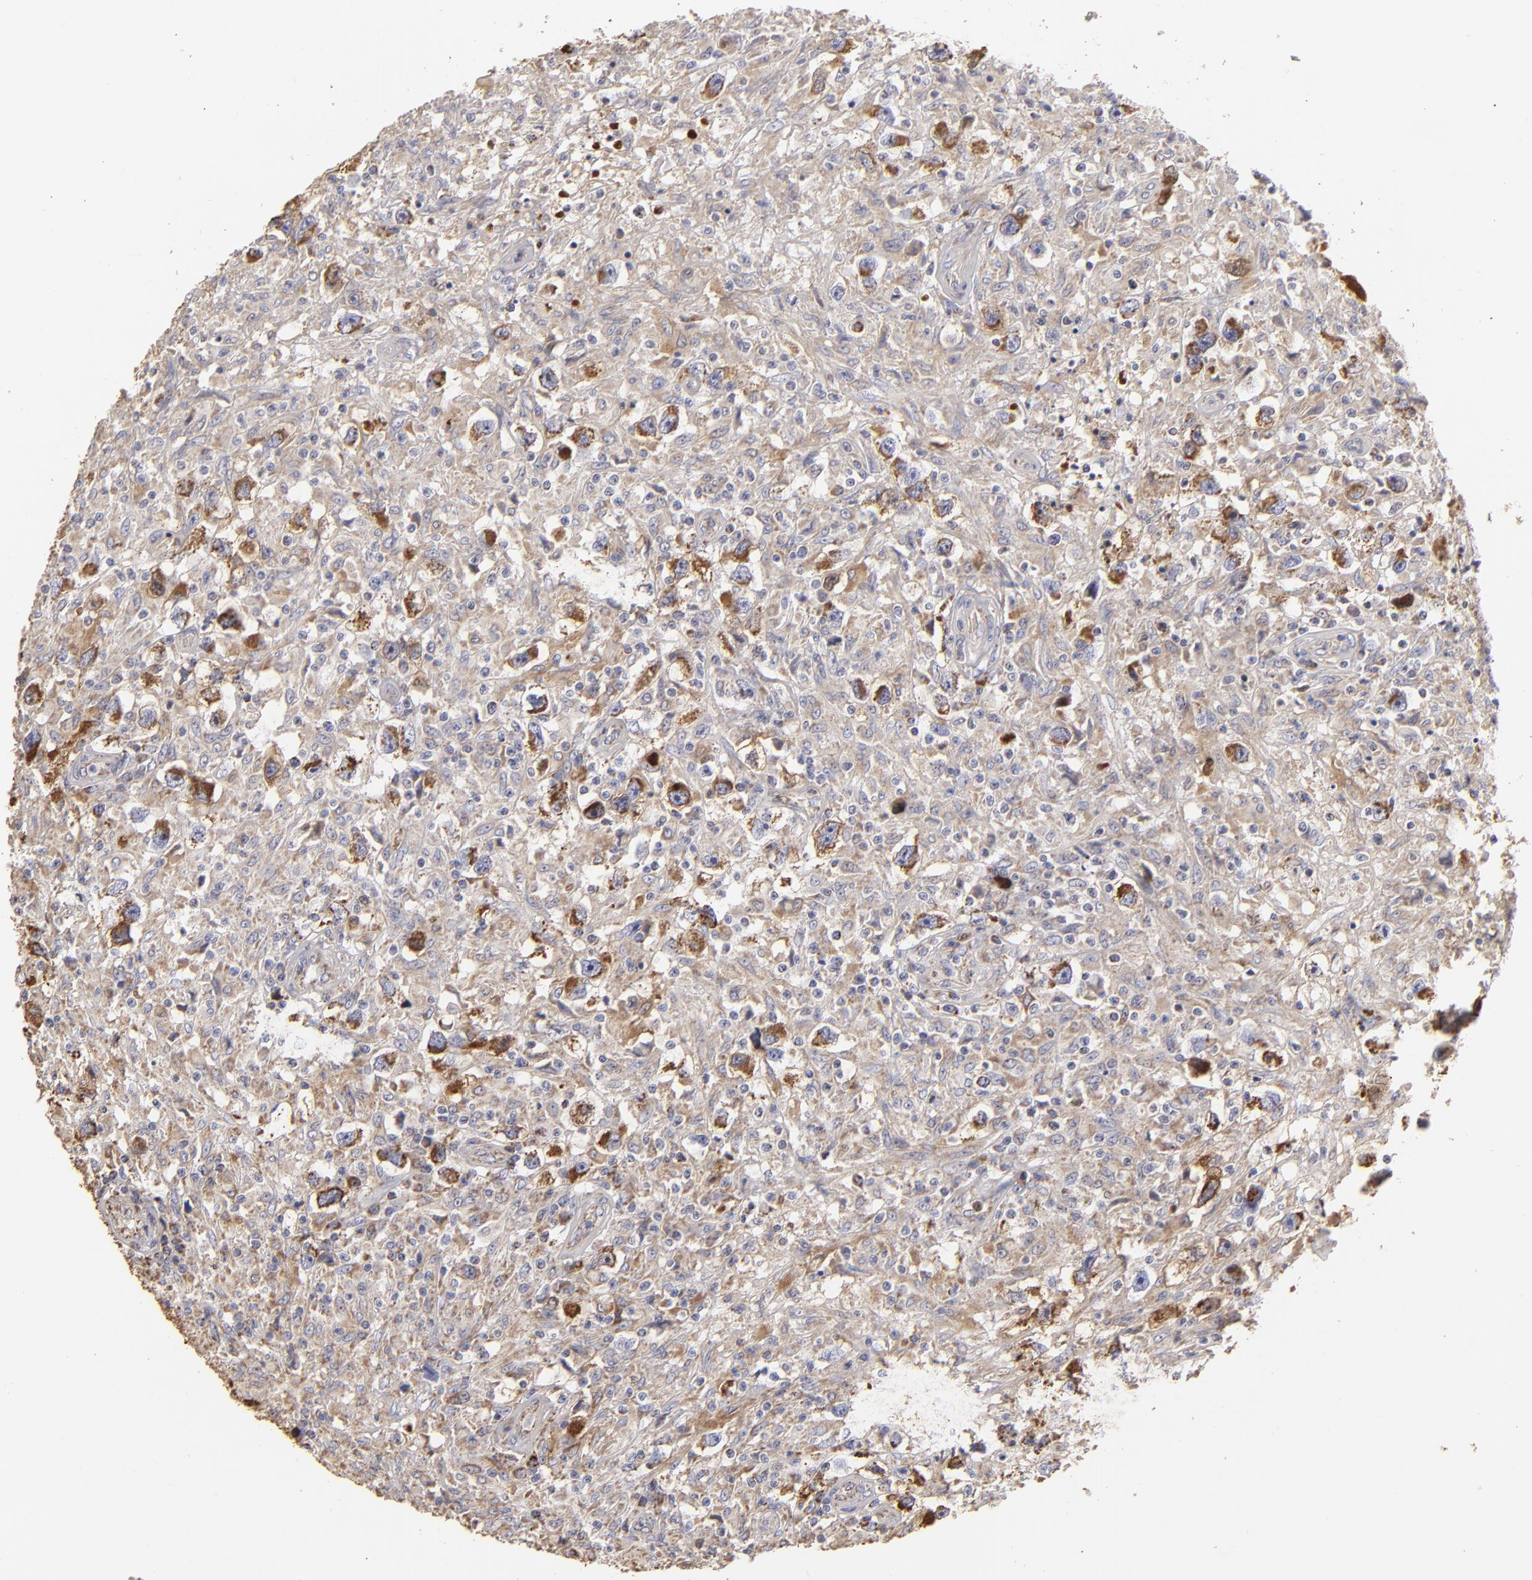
{"staining": {"intensity": "strong", "quantity": "<25%", "location": "cytoplasmic/membranous"}, "tissue": "testis cancer", "cell_type": "Tumor cells", "image_type": "cancer", "snomed": [{"axis": "morphology", "description": "Seminoma, NOS"}, {"axis": "topography", "description": "Testis"}], "caption": "Immunohistochemistry of human testis seminoma reveals medium levels of strong cytoplasmic/membranous positivity in about <25% of tumor cells.", "gene": "CFB", "patient": {"sex": "male", "age": 34}}